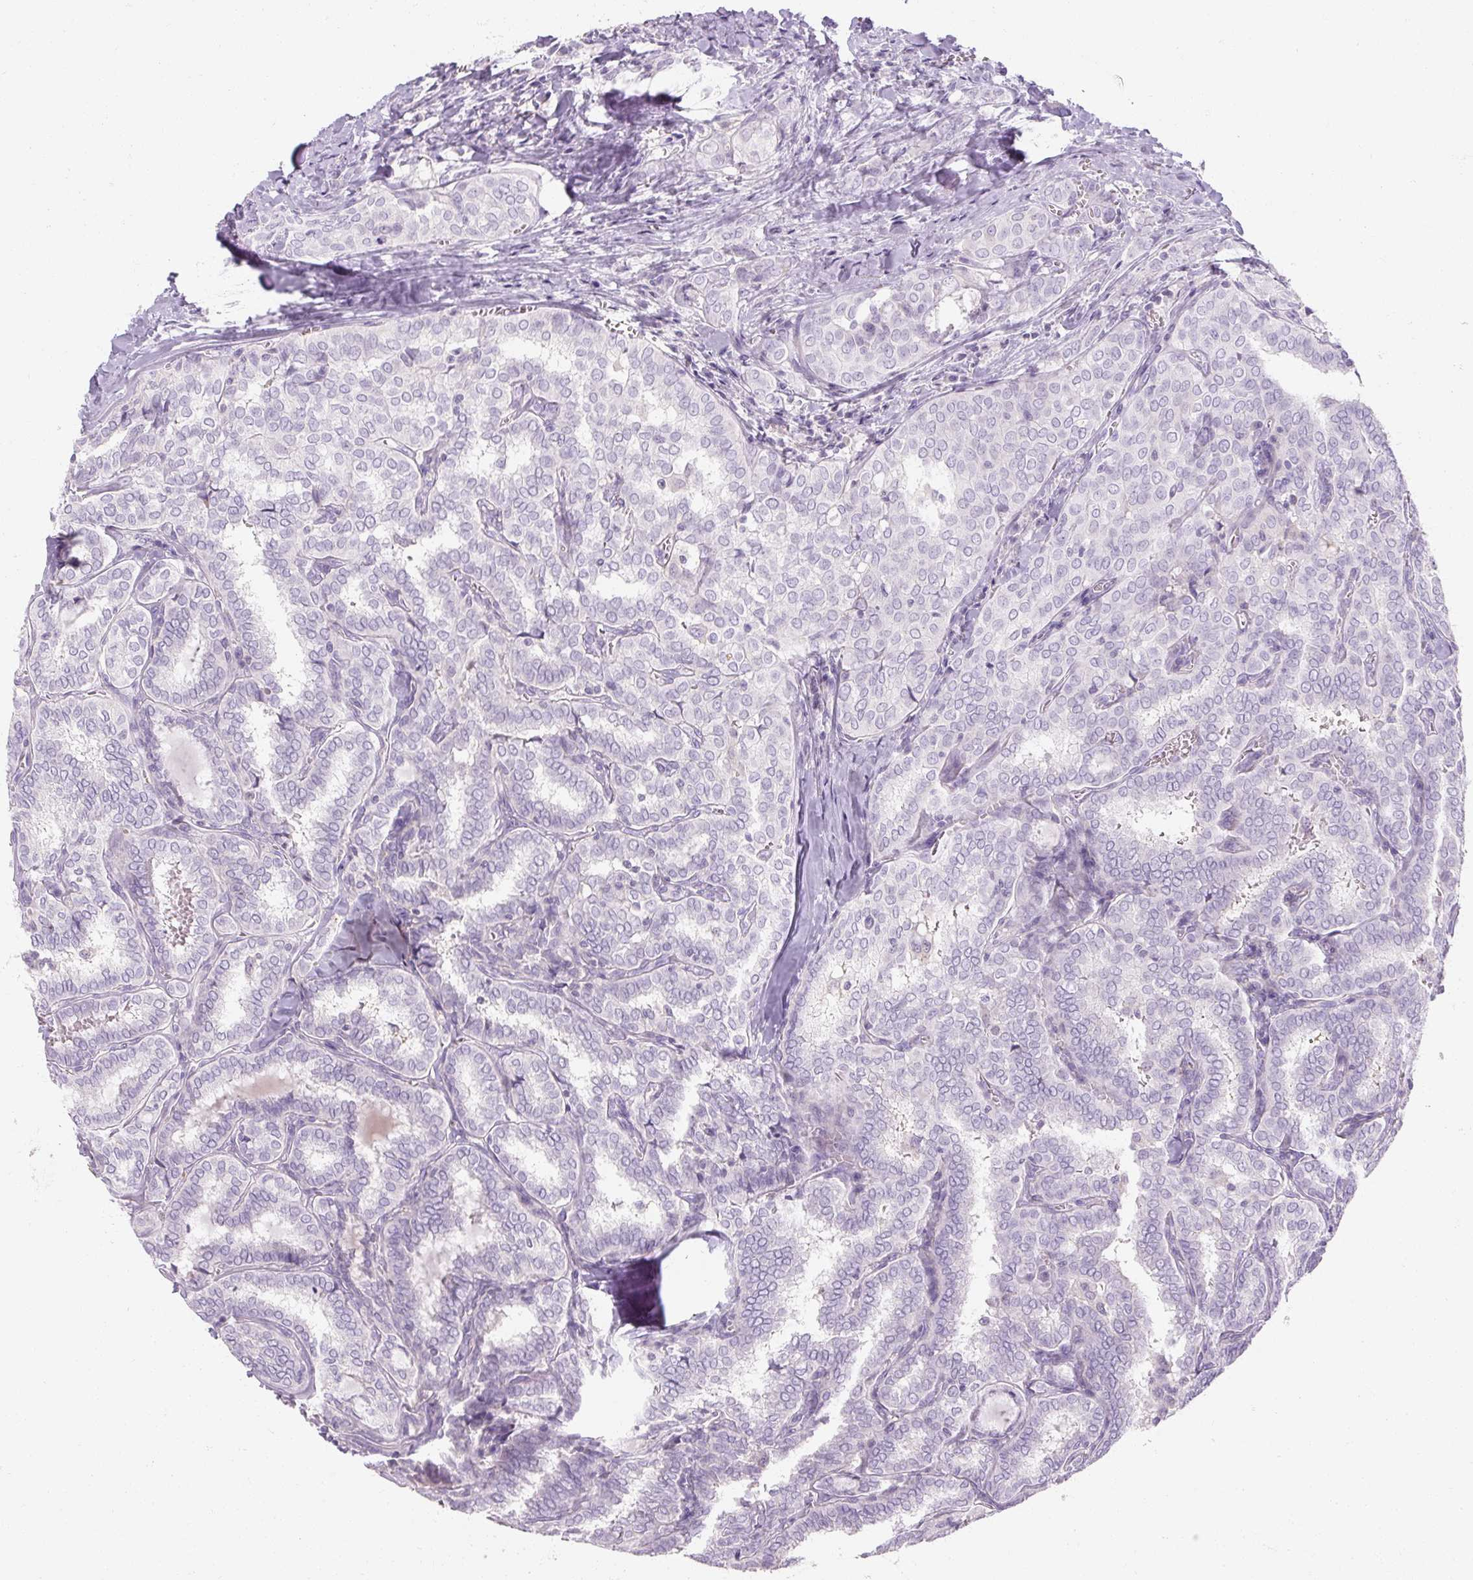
{"staining": {"intensity": "negative", "quantity": "none", "location": "none"}, "tissue": "thyroid cancer", "cell_type": "Tumor cells", "image_type": "cancer", "snomed": [{"axis": "morphology", "description": "Papillary adenocarcinoma, NOS"}, {"axis": "topography", "description": "Thyroid gland"}], "caption": "This is an IHC histopathology image of thyroid papillary adenocarcinoma. There is no positivity in tumor cells.", "gene": "NFE2L3", "patient": {"sex": "female", "age": 30}}